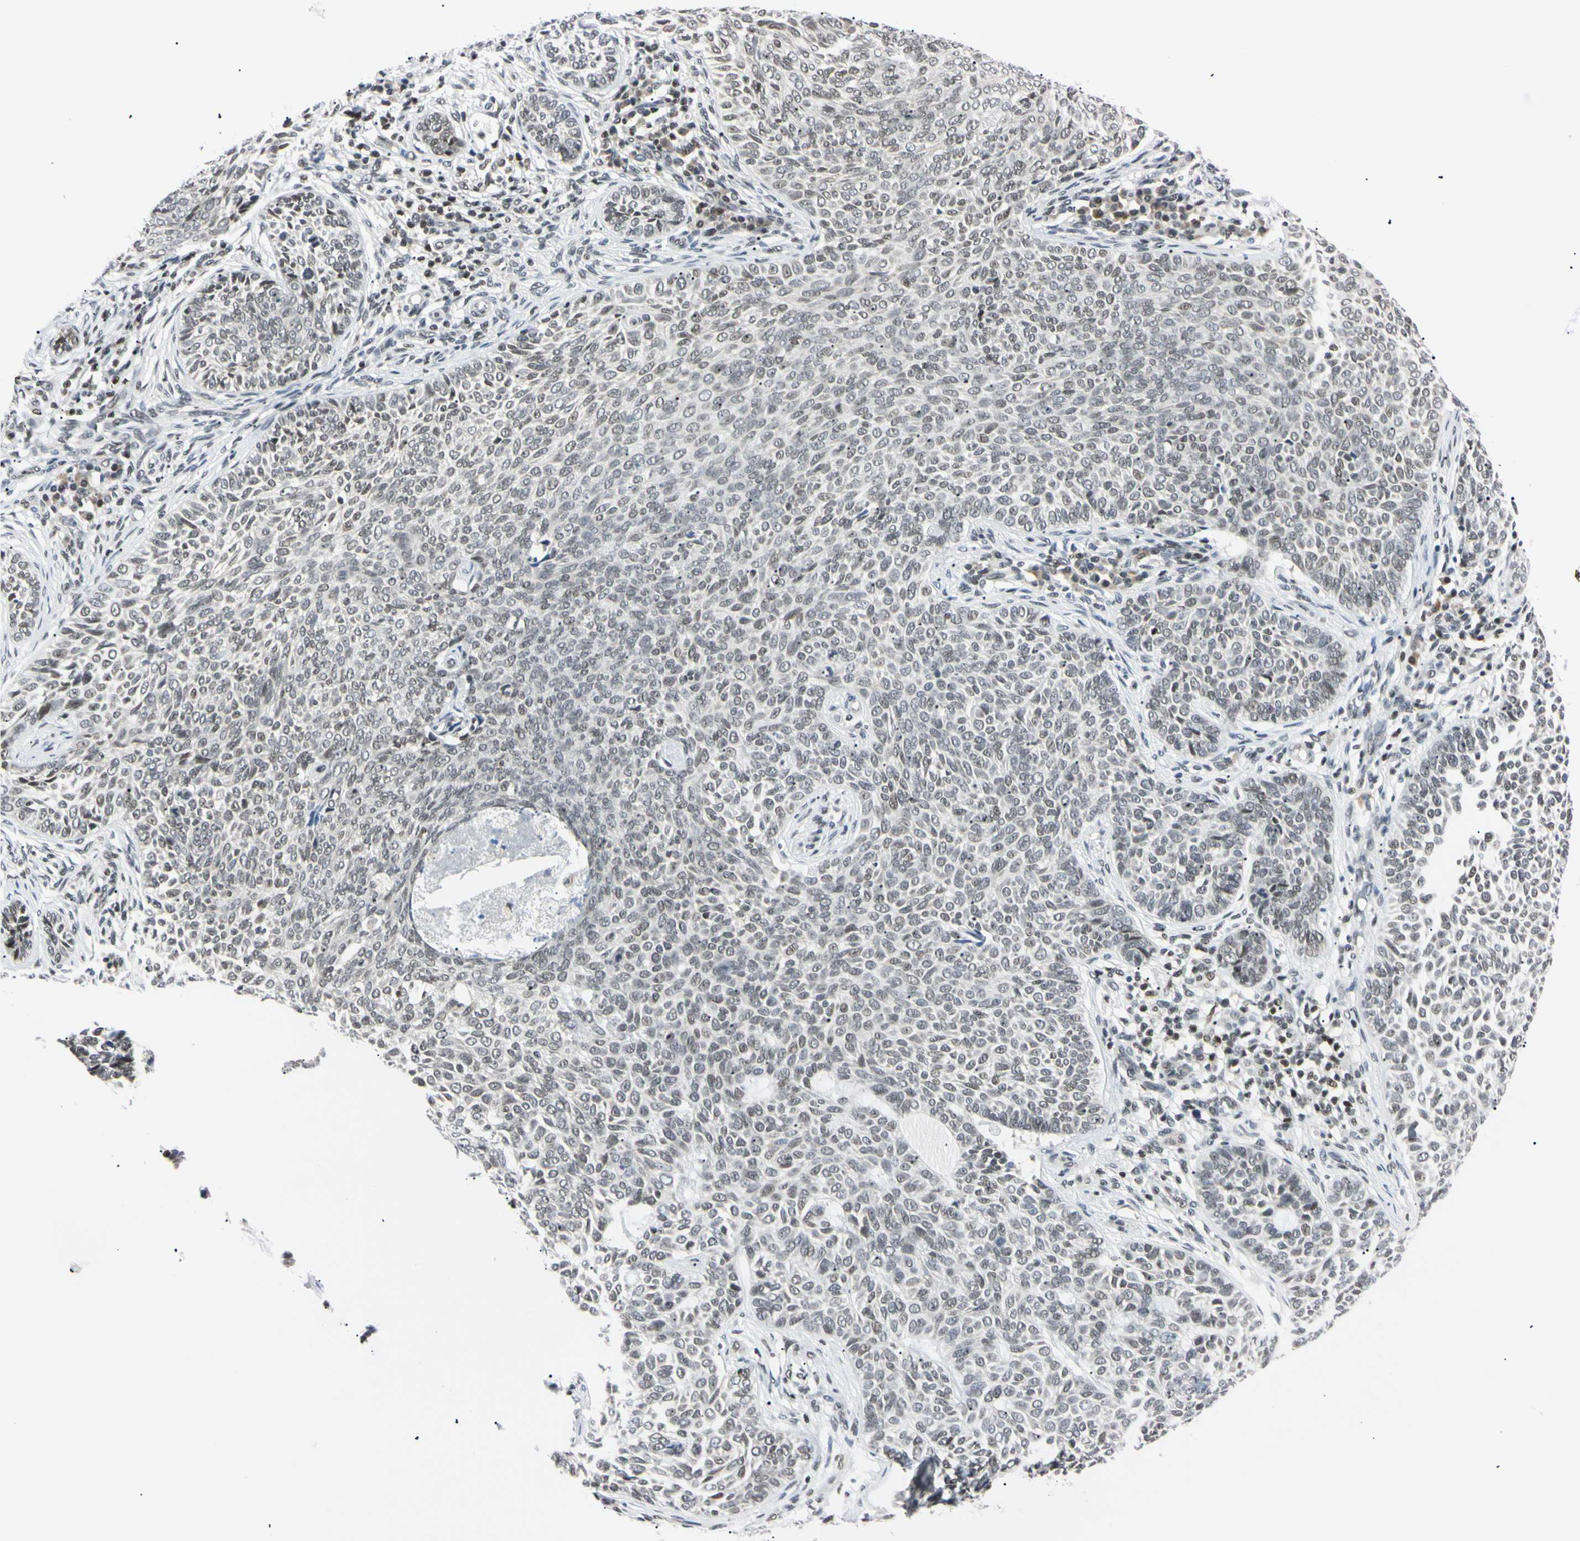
{"staining": {"intensity": "negative", "quantity": "none", "location": "none"}, "tissue": "skin cancer", "cell_type": "Tumor cells", "image_type": "cancer", "snomed": [{"axis": "morphology", "description": "Basal cell carcinoma"}, {"axis": "topography", "description": "Skin"}], "caption": "The histopathology image displays no staining of tumor cells in skin cancer (basal cell carcinoma).", "gene": "C1orf174", "patient": {"sex": "male", "age": 87}}